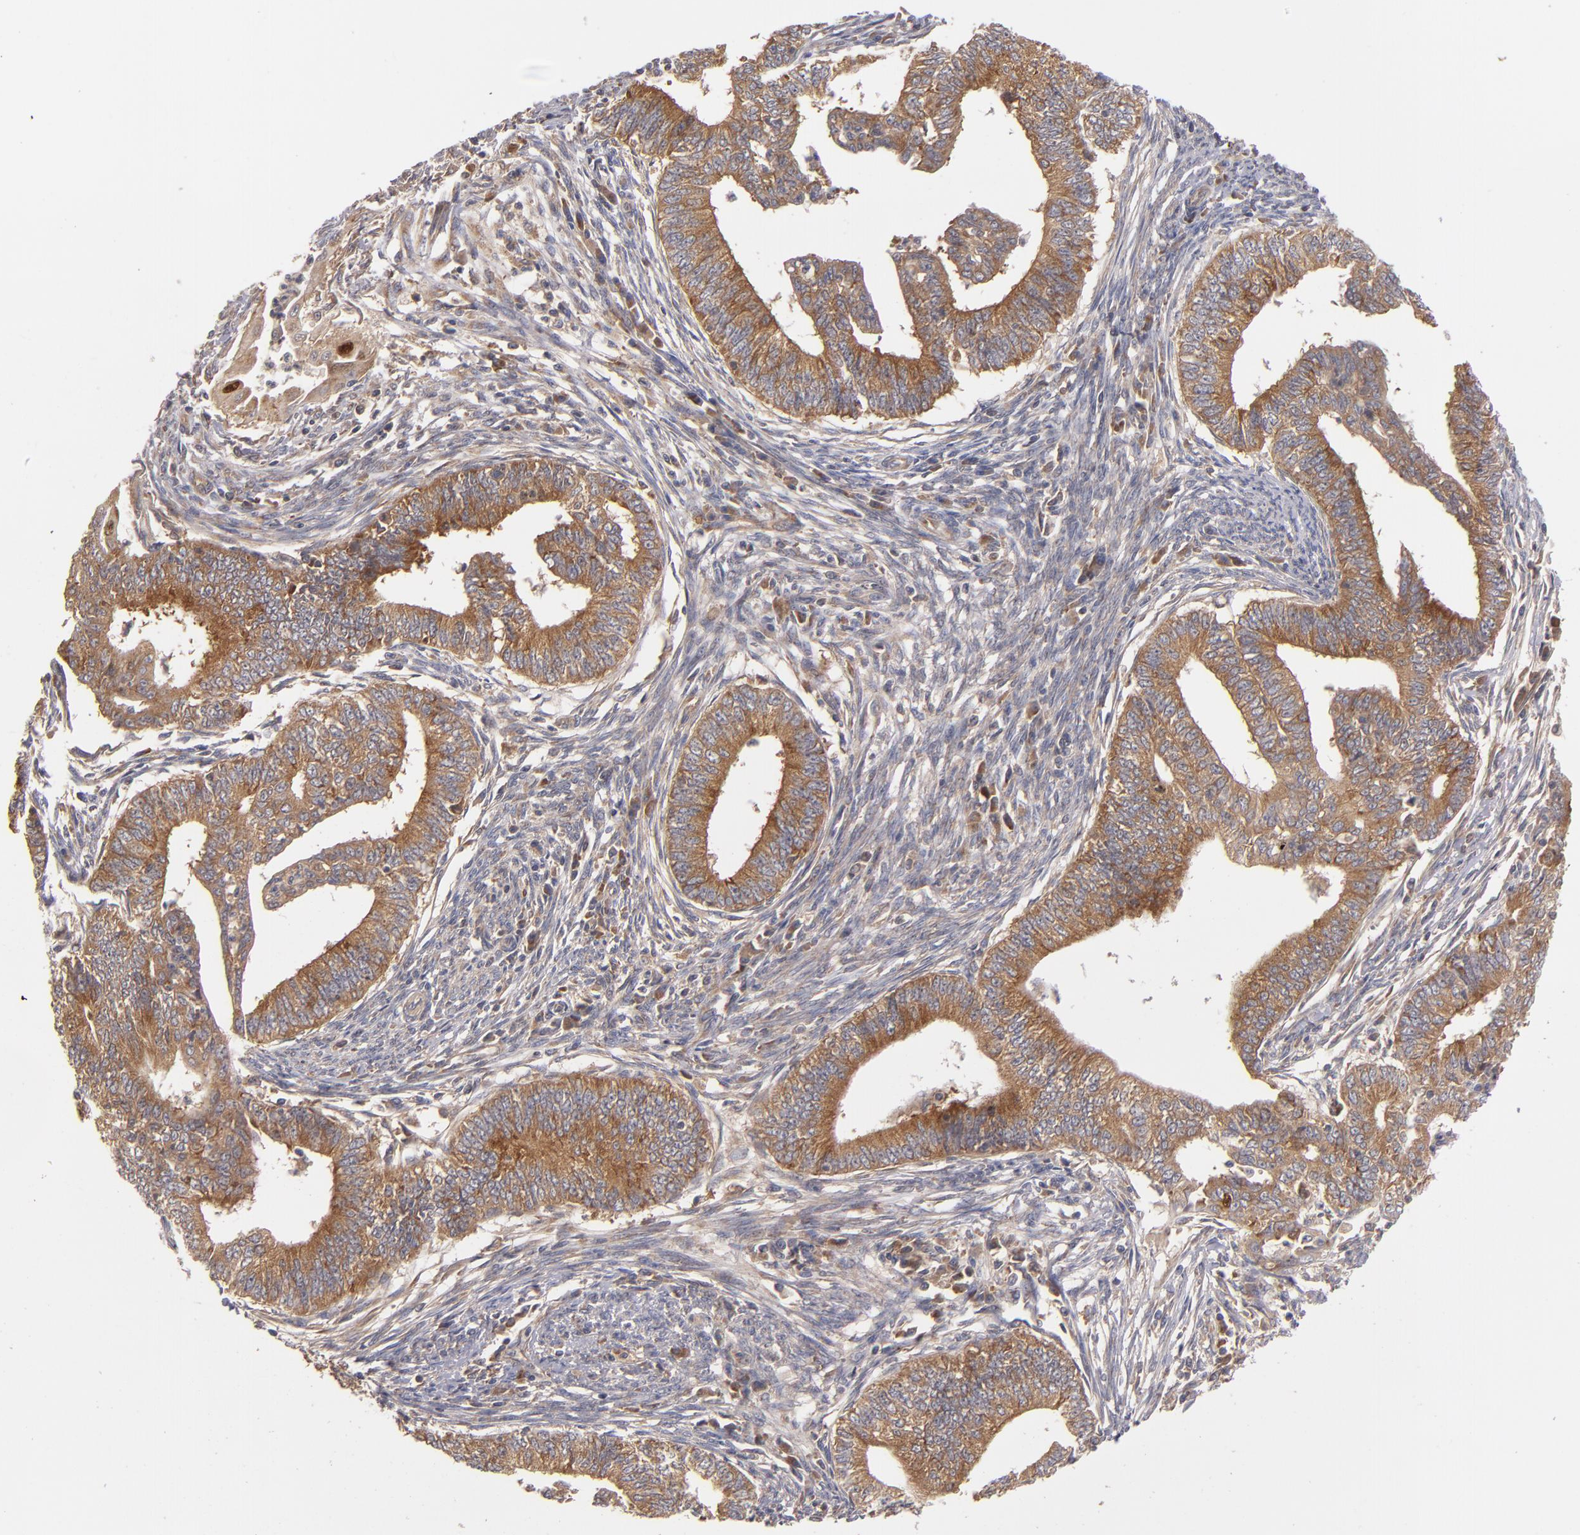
{"staining": {"intensity": "moderate", "quantity": ">75%", "location": "cytoplasmic/membranous"}, "tissue": "endometrial cancer", "cell_type": "Tumor cells", "image_type": "cancer", "snomed": [{"axis": "morphology", "description": "Adenocarcinoma, NOS"}, {"axis": "topography", "description": "Endometrium"}], "caption": "Moderate cytoplasmic/membranous protein staining is appreciated in about >75% of tumor cells in adenocarcinoma (endometrial).", "gene": "UPF3B", "patient": {"sex": "female", "age": 66}}